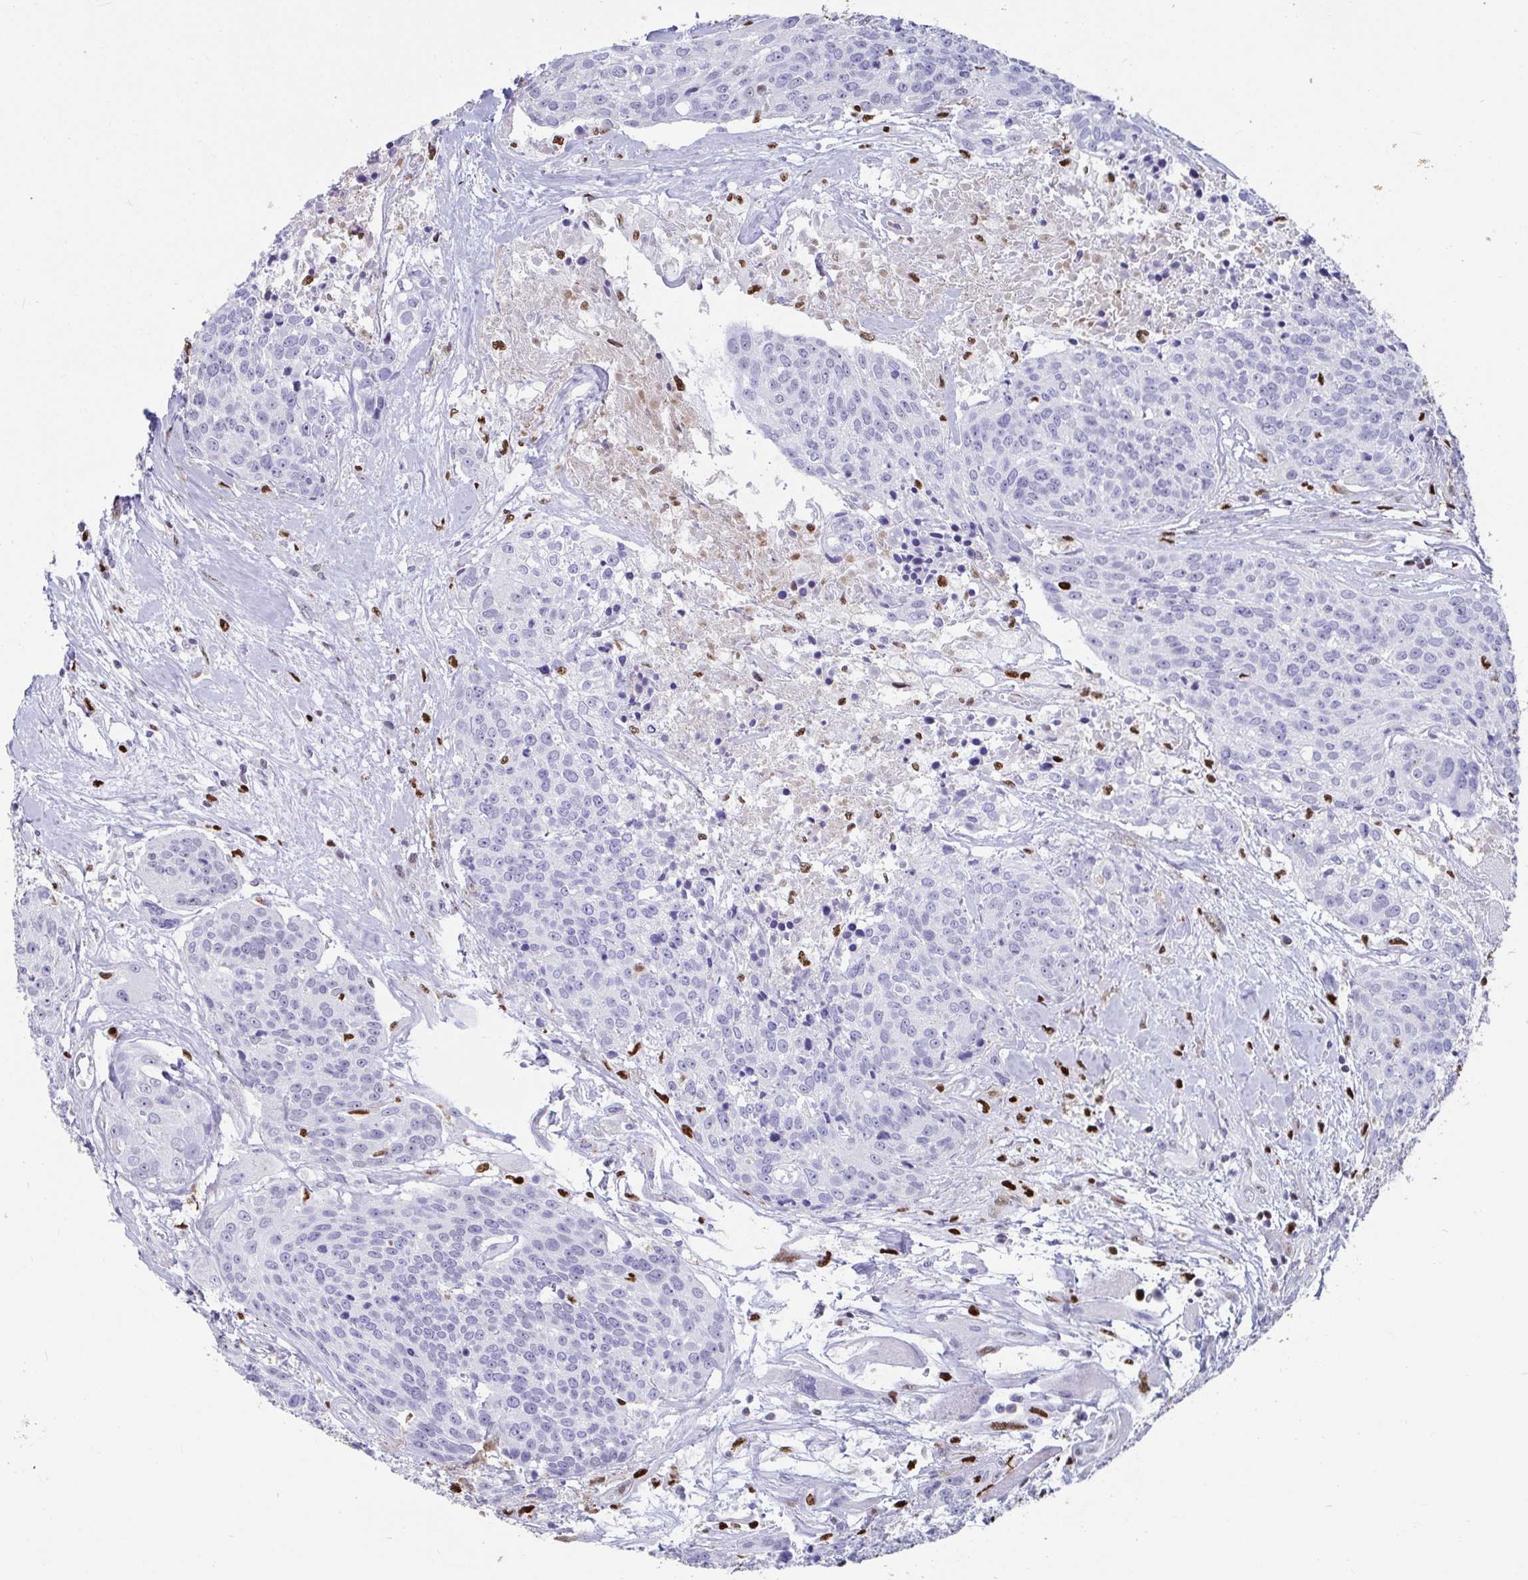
{"staining": {"intensity": "negative", "quantity": "none", "location": "none"}, "tissue": "head and neck cancer", "cell_type": "Tumor cells", "image_type": "cancer", "snomed": [{"axis": "morphology", "description": "Squamous cell carcinoma, NOS"}, {"axis": "topography", "description": "Oral tissue"}, {"axis": "topography", "description": "Head-Neck"}], "caption": "The immunohistochemistry photomicrograph has no significant positivity in tumor cells of head and neck squamous cell carcinoma tissue. (Brightfield microscopy of DAB (3,3'-diaminobenzidine) immunohistochemistry (IHC) at high magnification).", "gene": "ZNF586", "patient": {"sex": "male", "age": 64}}